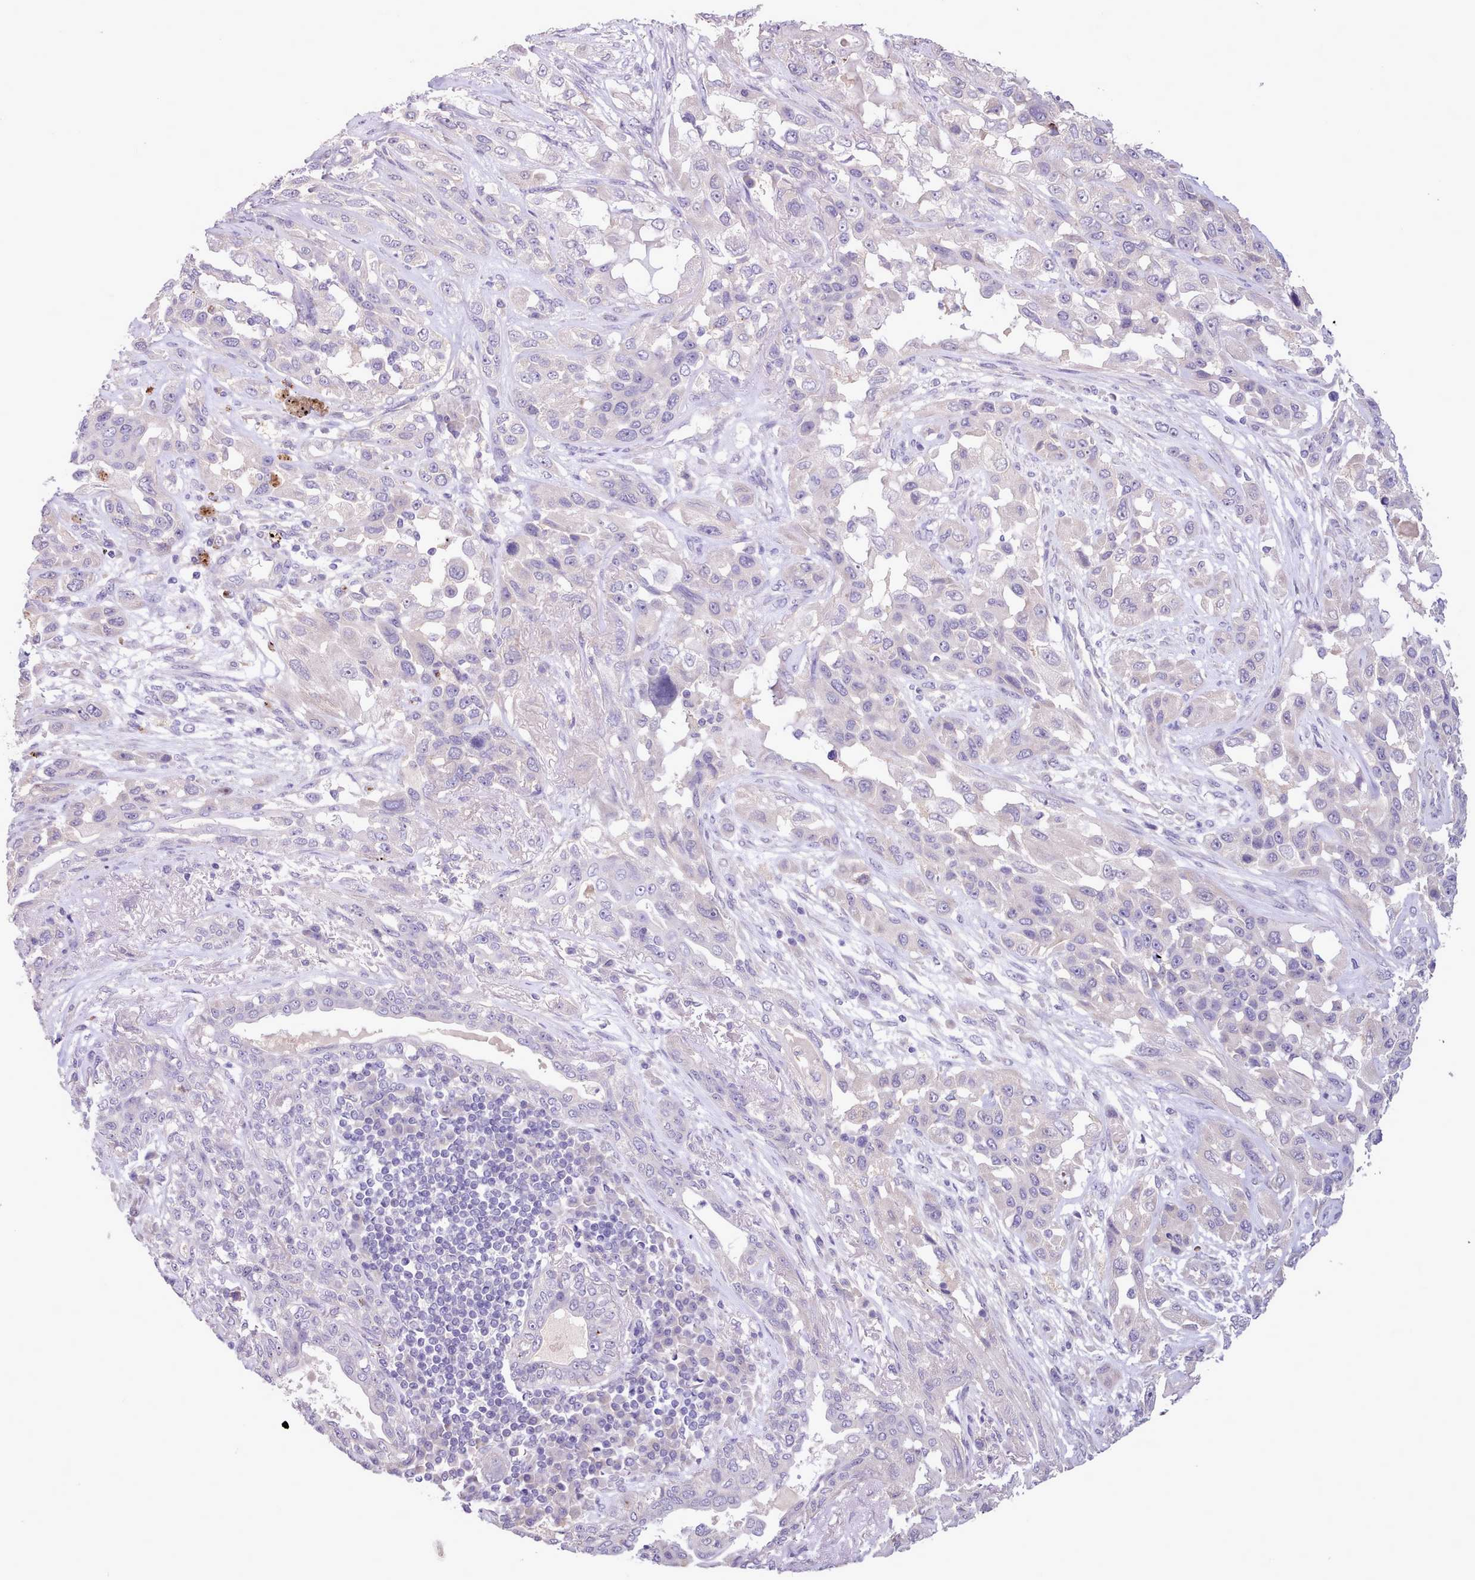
{"staining": {"intensity": "negative", "quantity": "none", "location": "none"}, "tissue": "lung cancer", "cell_type": "Tumor cells", "image_type": "cancer", "snomed": [{"axis": "morphology", "description": "Squamous cell carcinoma, NOS"}, {"axis": "topography", "description": "Lung"}], "caption": "Lung cancer (squamous cell carcinoma) was stained to show a protein in brown. There is no significant staining in tumor cells. (DAB (3,3'-diaminobenzidine) IHC, high magnification).", "gene": "ZNF607", "patient": {"sex": "female", "age": 70}}